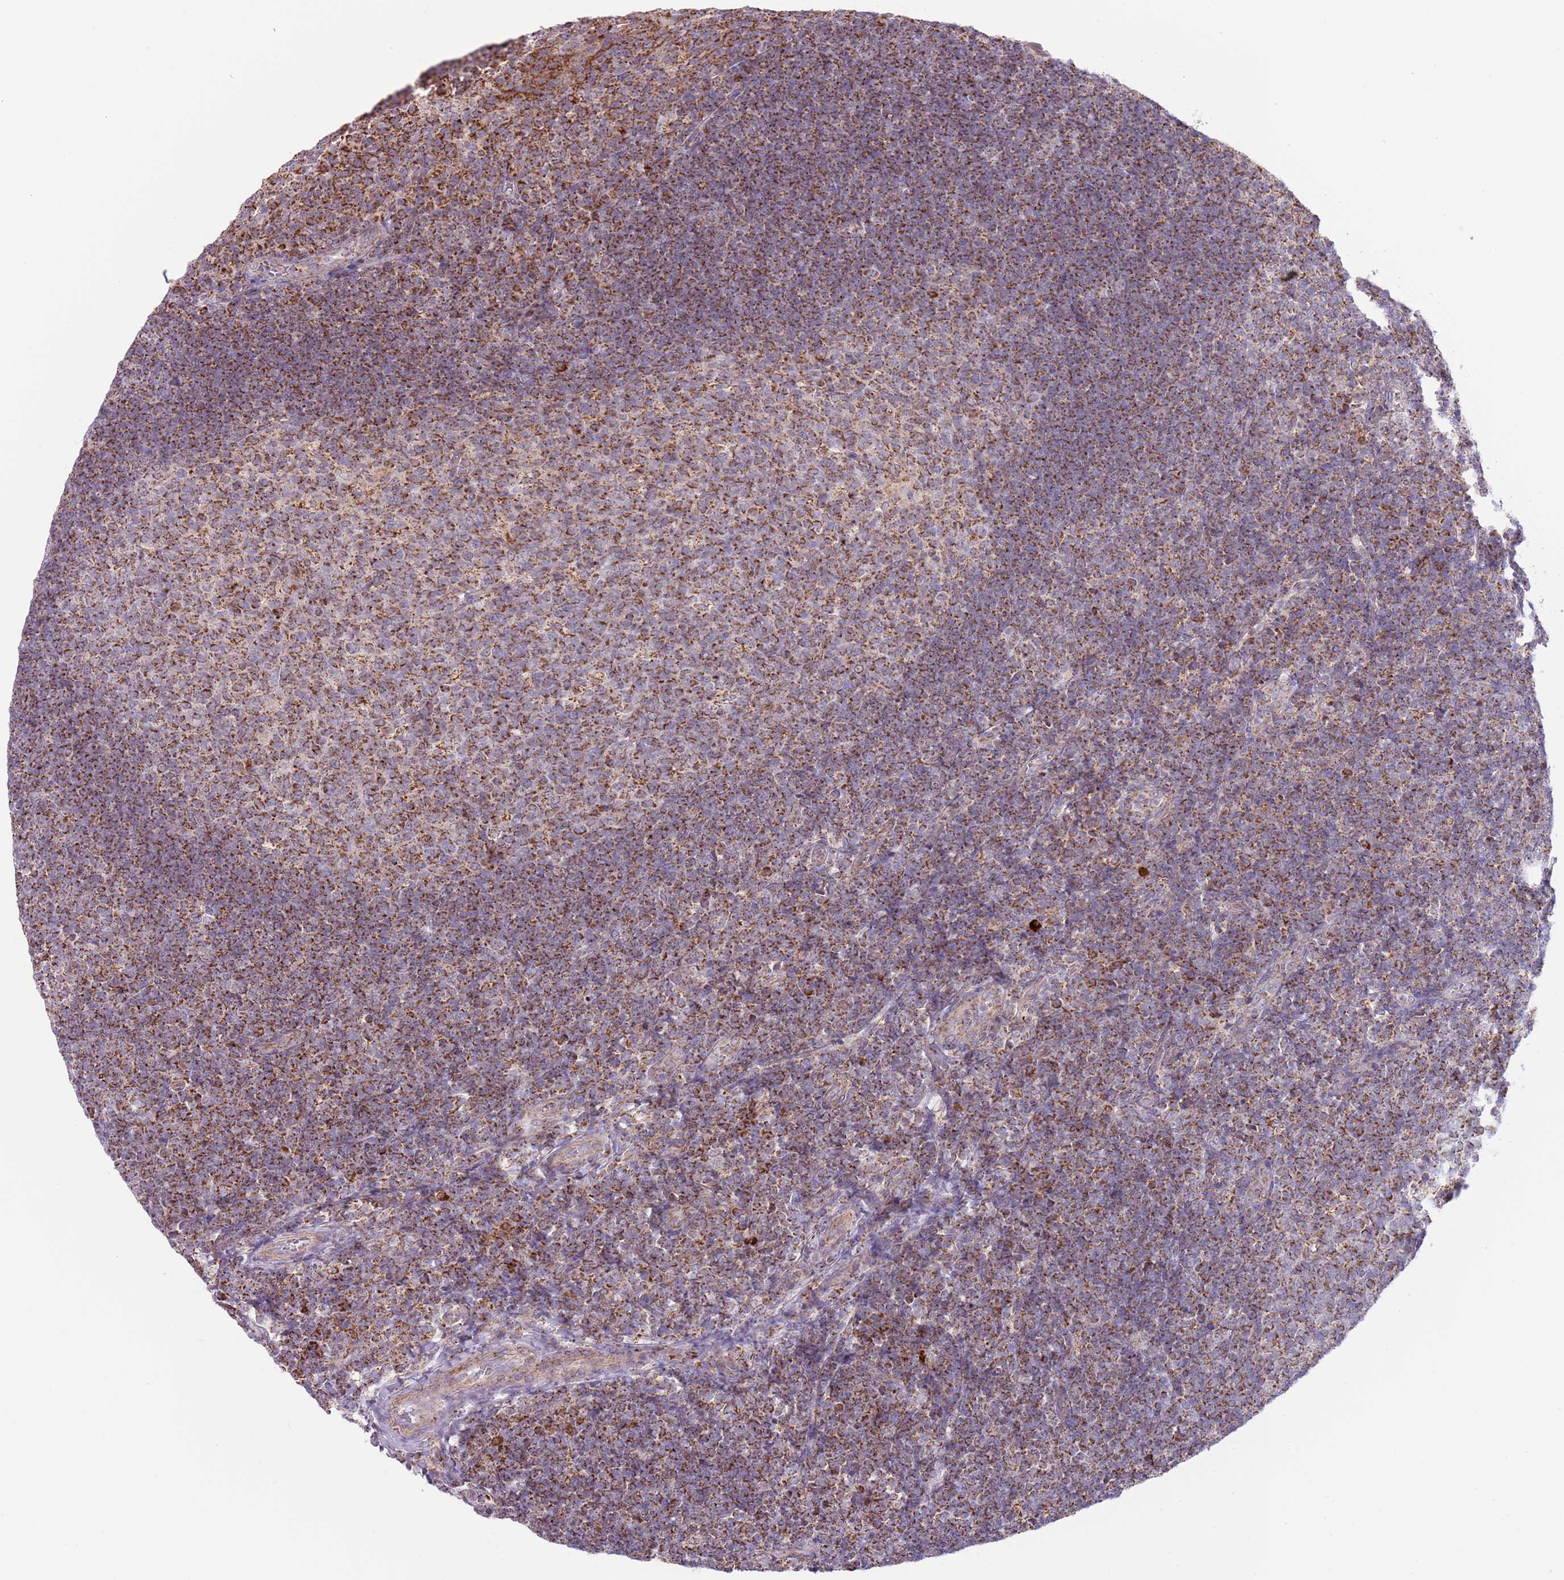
{"staining": {"intensity": "strong", "quantity": "25%-75%", "location": "cytoplasmic/membranous"}, "tissue": "tonsil", "cell_type": "Germinal center cells", "image_type": "normal", "snomed": [{"axis": "morphology", "description": "Normal tissue, NOS"}, {"axis": "topography", "description": "Tonsil"}], "caption": "Protein staining of benign tonsil exhibits strong cytoplasmic/membranous positivity in about 25%-75% of germinal center cells.", "gene": "LHX6", "patient": {"sex": "female", "age": 10}}